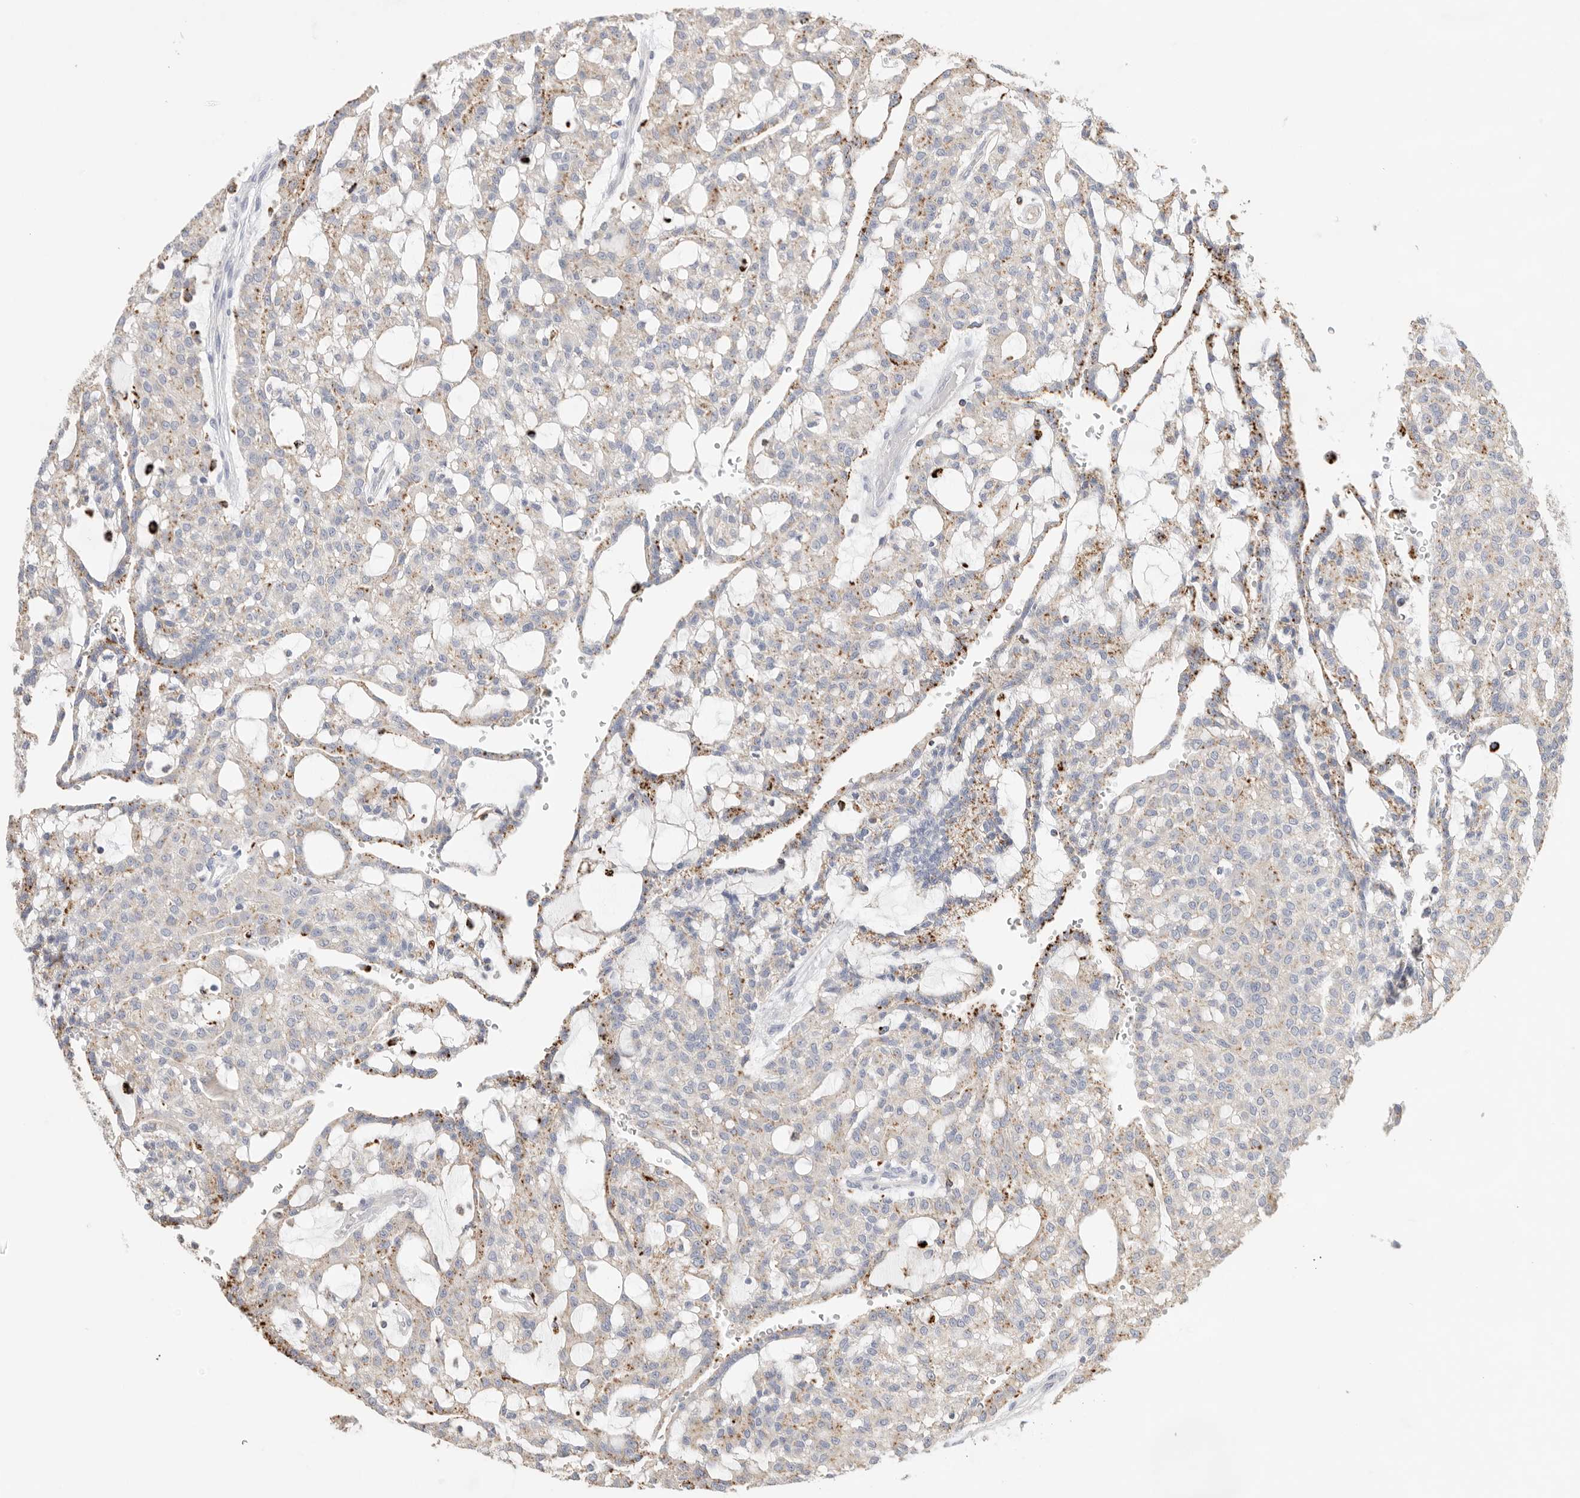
{"staining": {"intensity": "moderate", "quantity": "25%-75%", "location": "cytoplasmic/membranous"}, "tissue": "renal cancer", "cell_type": "Tumor cells", "image_type": "cancer", "snomed": [{"axis": "morphology", "description": "Adenocarcinoma, NOS"}, {"axis": "topography", "description": "Kidney"}], "caption": "Immunohistochemistry micrograph of human adenocarcinoma (renal) stained for a protein (brown), which shows medium levels of moderate cytoplasmic/membranous expression in approximately 25%-75% of tumor cells.", "gene": "GGH", "patient": {"sex": "male", "age": 63}}